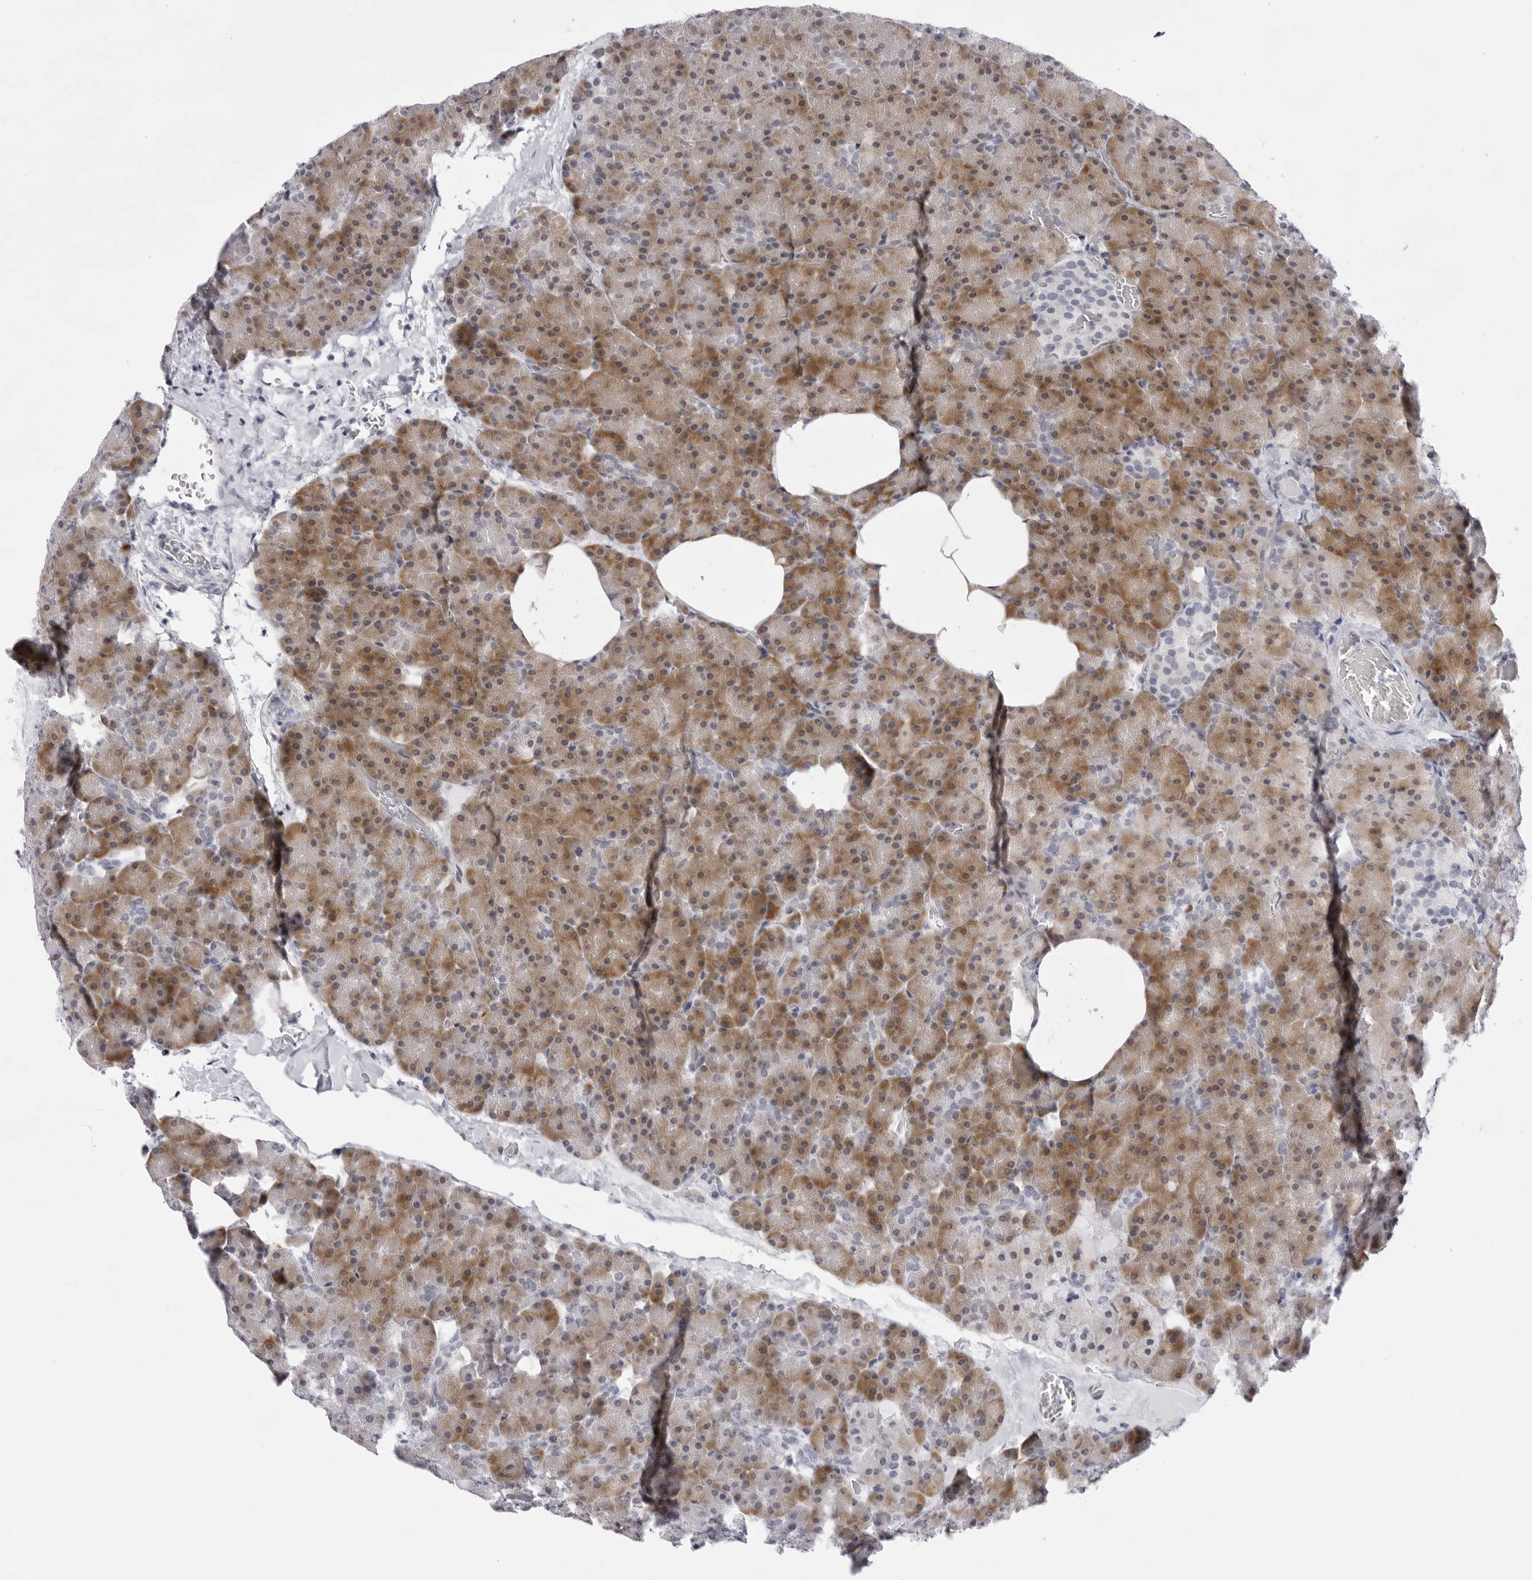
{"staining": {"intensity": "moderate", "quantity": "25%-75%", "location": "cytoplasmic/membranous"}, "tissue": "pancreas", "cell_type": "Exocrine glandular cells", "image_type": "normal", "snomed": [{"axis": "morphology", "description": "Normal tissue, NOS"}, {"axis": "morphology", "description": "Carcinoid, malignant, NOS"}, {"axis": "topography", "description": "Pancreas"}], "caption": "Immunohistochemistry image of unremarkable human pancreas stained for a protein (brown), which shows medium levels of moderate cytoplasmic/membranous staining in approximately 25%-75% of exocrine glandular cells.", "gene": "SMIM2", "patient": {"sex": "female", "age": 35}}